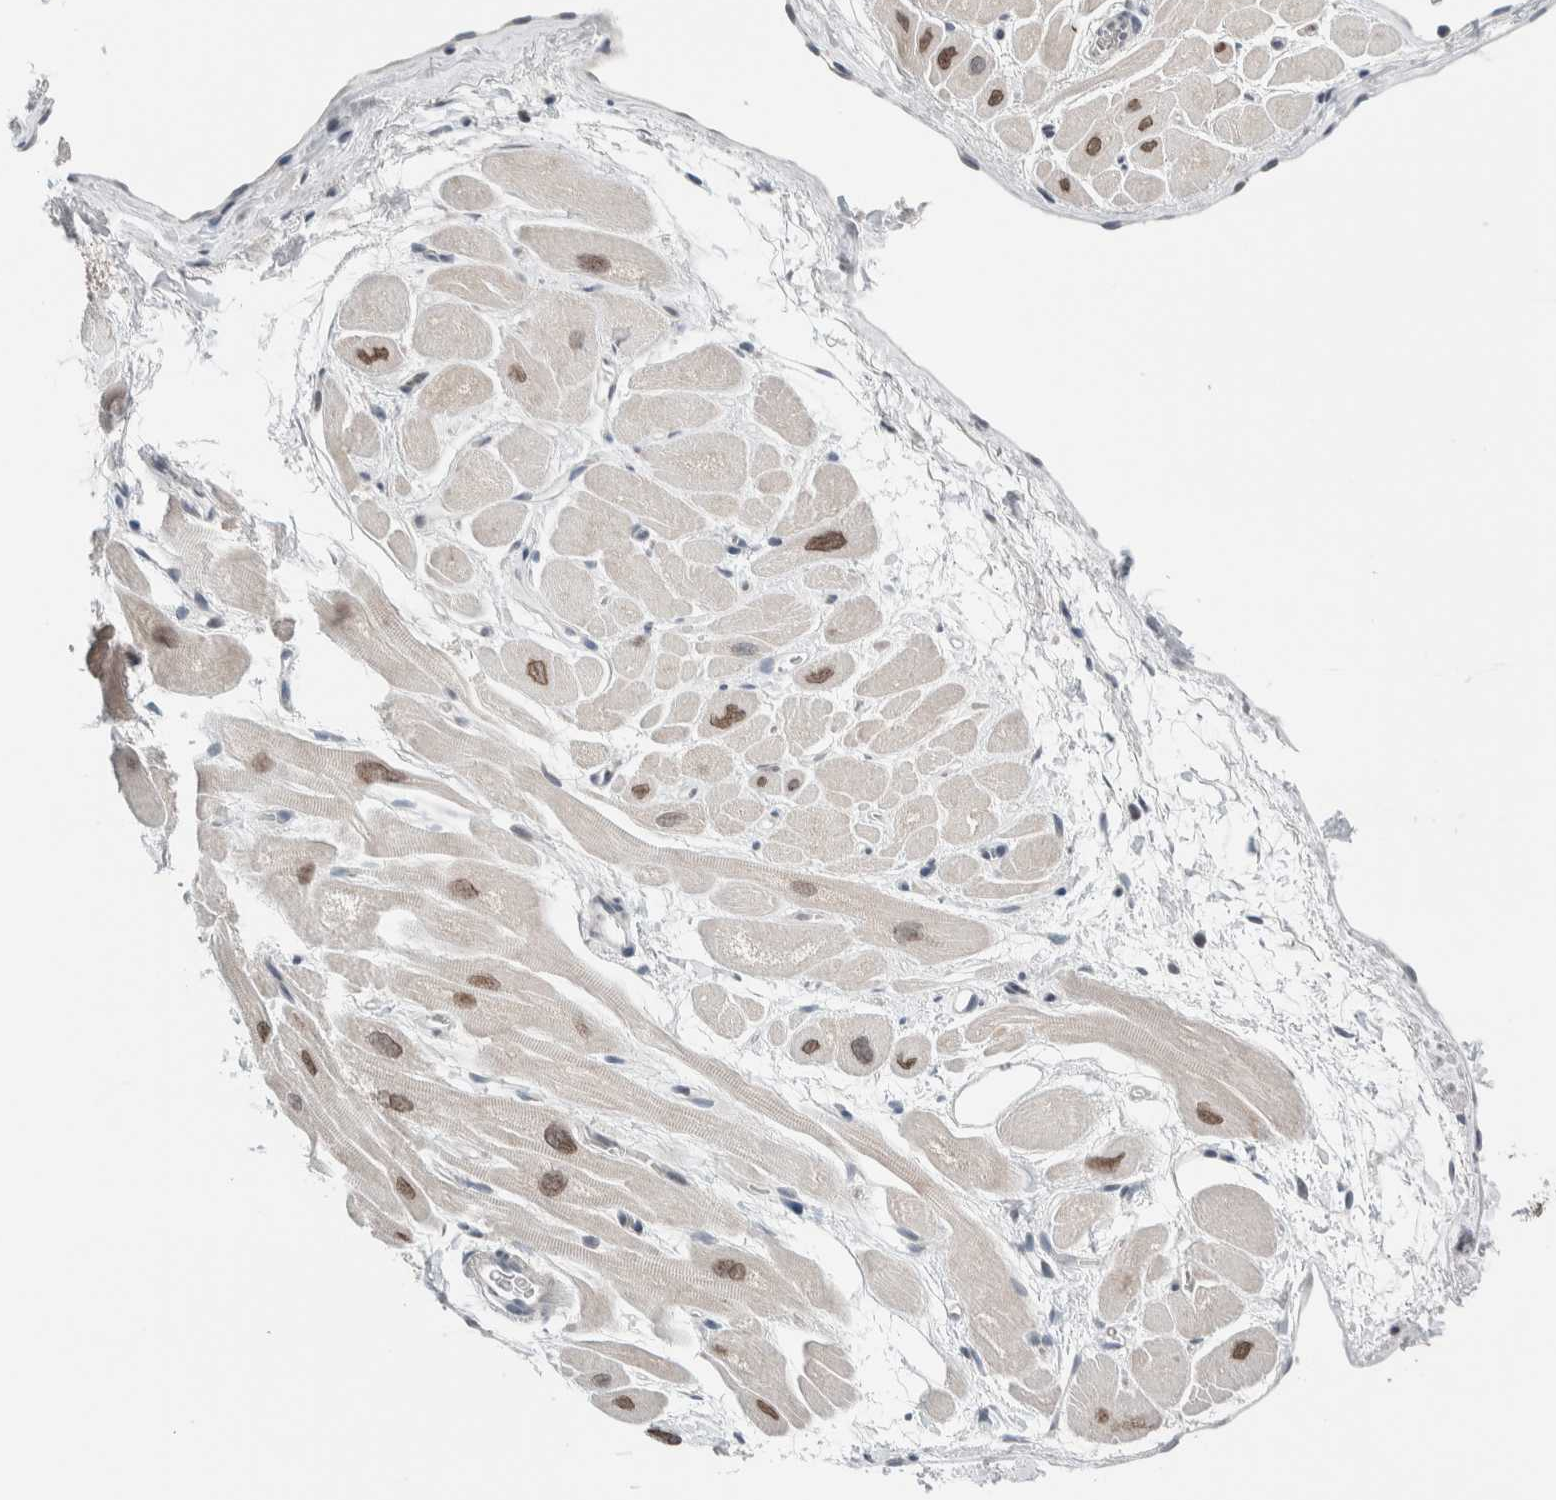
{"staining": {"intensity": "moderate", "quantity": ">75%", "location": "cytoplasmic/membranous,nuclear"}, "tissue": "heart muscle", "cell_type": "Cardiomyocytes", "image_type": "normal", "snomed": [{"axis": "morphology", "description": "Normal tissue, NOS"}, {"axis": "topography", "description": "Heart"}], "caption": "An IHC image of normal tissue is shown. Protein staining in brown shows moderate cytoplasmic/membranous,nuclear positivity in heart muscle within cardiomyocytes. (IHC, brightfield microscopy, high magnification).", "gene": "NEUROD1", "patient": {"sex": "male", "age": 49}}